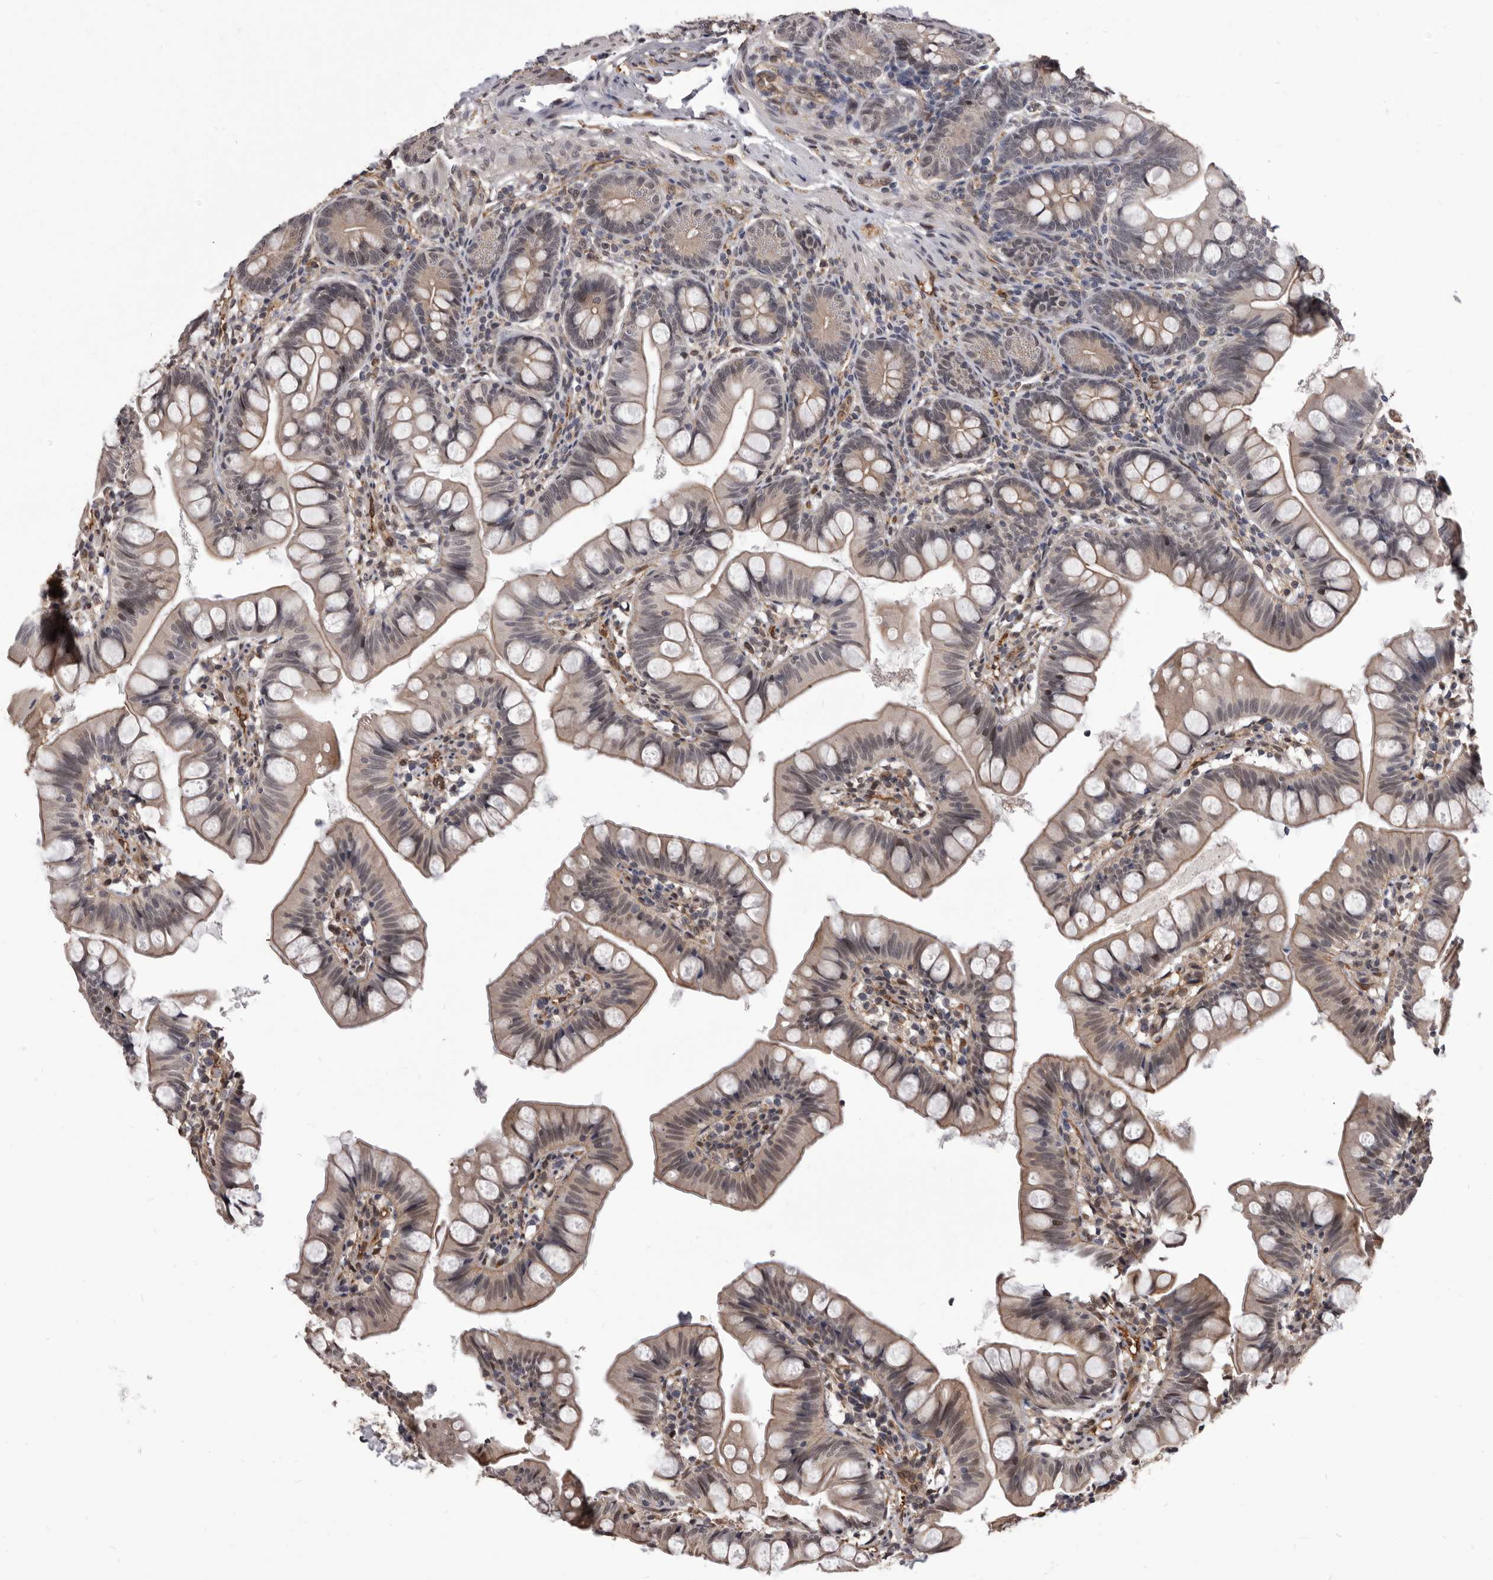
{"staining": {"intensity": "moderate", "quantity": ">75%", "location": "cytoplasmic/membranous,nuclear"}, "tissue": "small intestine", "cell_type": "Glandular cells", "image_type": "normal", "snomed": [{"axis": "morphology", "description": "Normal tissue, NOS"}, {"axis": "topography", "description": "Small intestine"}], "caption": "An image of human small intestine stained for a protein shows moderate cytoplasmic/membranous,nuclear brown staining in glandular cells. Using DAB (brown) and hematoxylin (blue) stains, captured at high magnification using brightfield microscopy.", "gene": "ADAMTS20", "patient": {"sex": "male", "age": 7}}